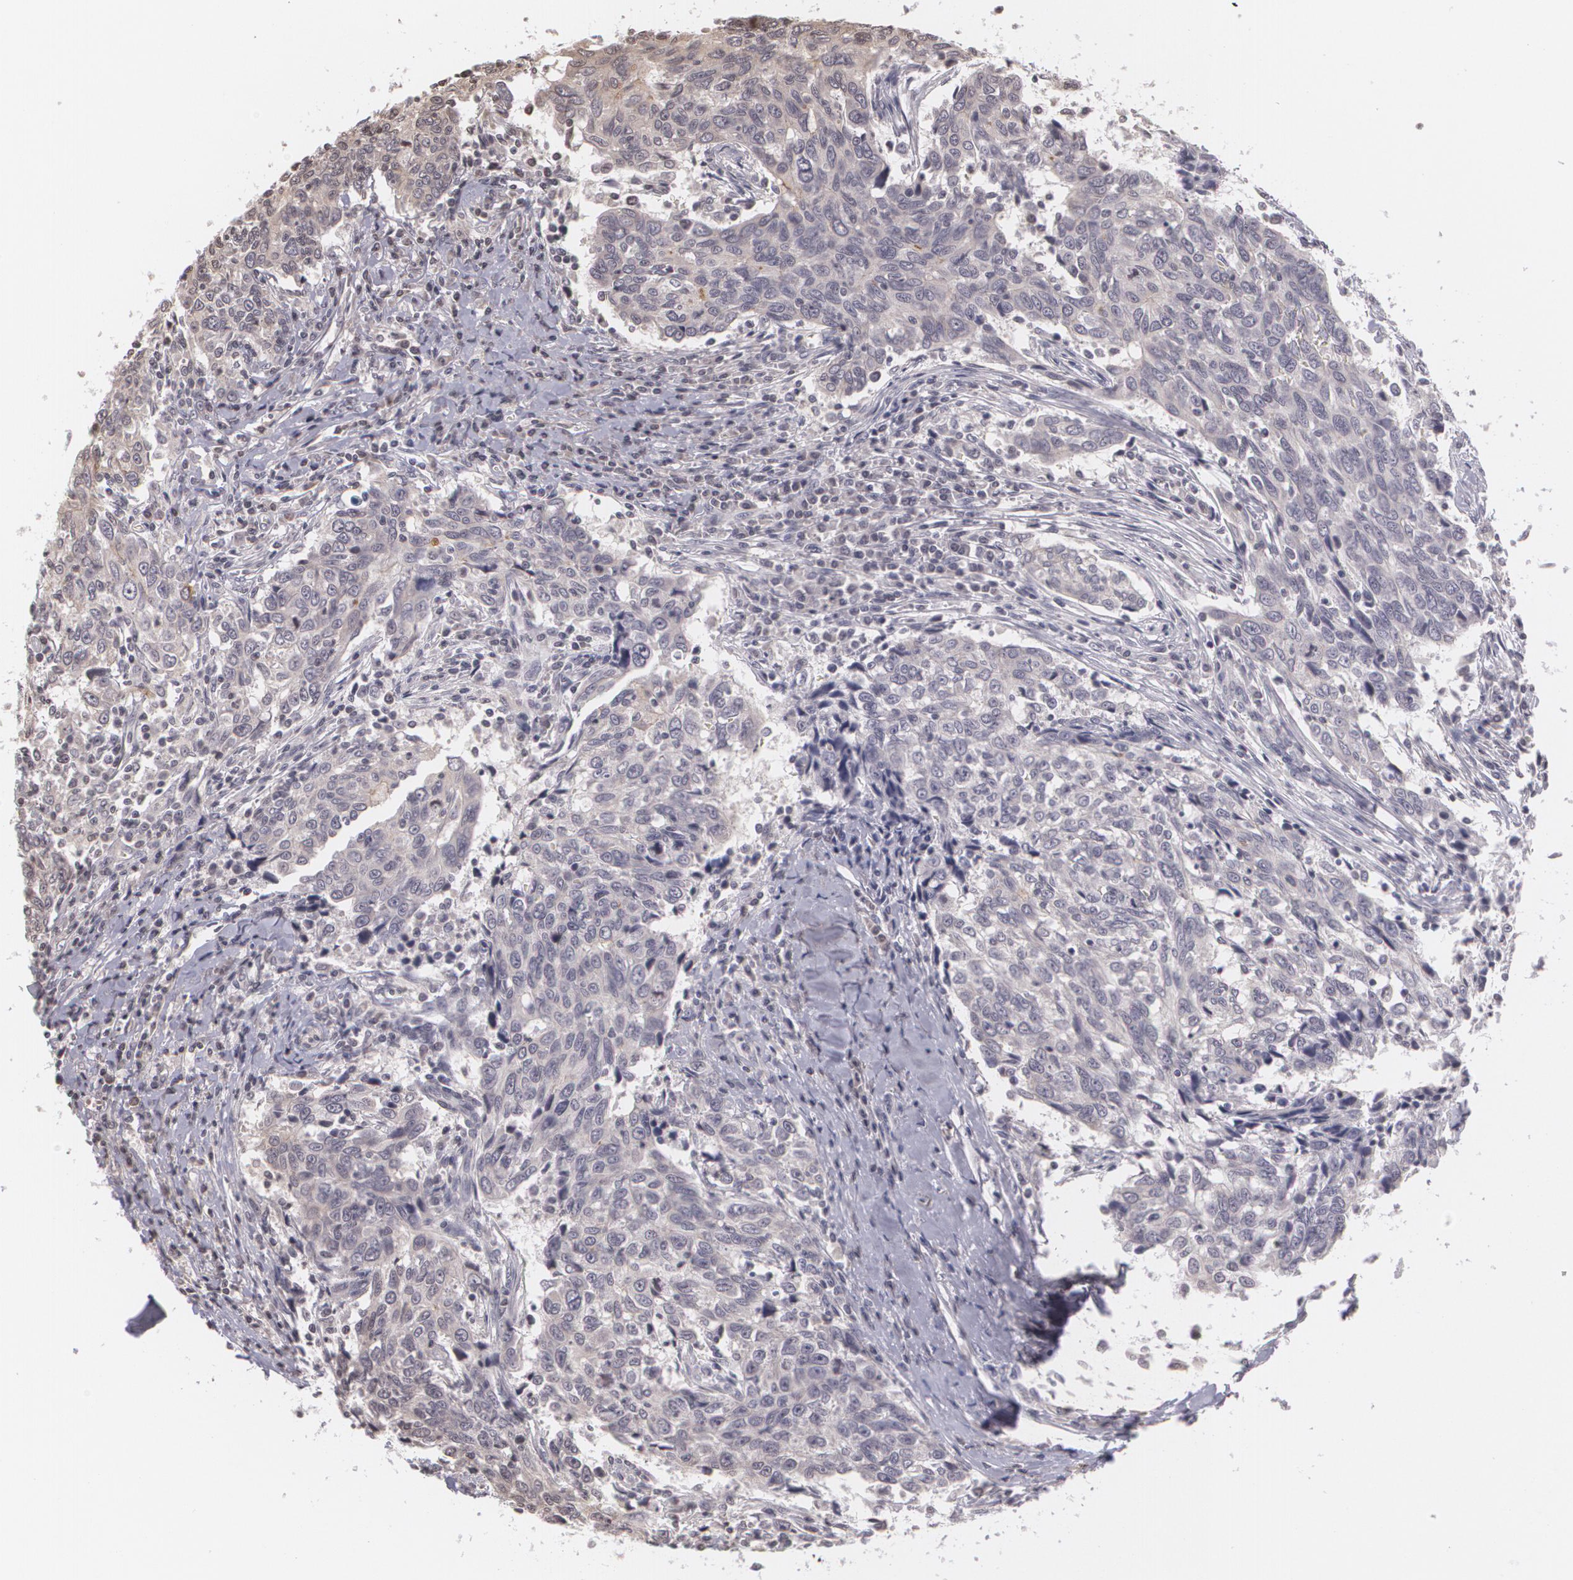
{"staining": {"intensity": "negative", "quantity": "none", "location": "none"}, "tissue": "breast cancer", "cell_type": "Tumor cells", "image_type": "cancer", "snomed": [{"axis": "morphology", "description": "Duct carcinoma"}, {"axis": "topography", "description": "Breast"}], "caption": "The micrograph exhibits no significant staining in tumor cells of breast cancer (infiltrating ductal carcinoma). The staining was performed using DAB to visualize the protein expression in brown, while the nuclei were stained in blue with hematoxylin (Magnification: 20x).", "gene": "MUC1", "patient": {"sex": "female", "age": 50}}